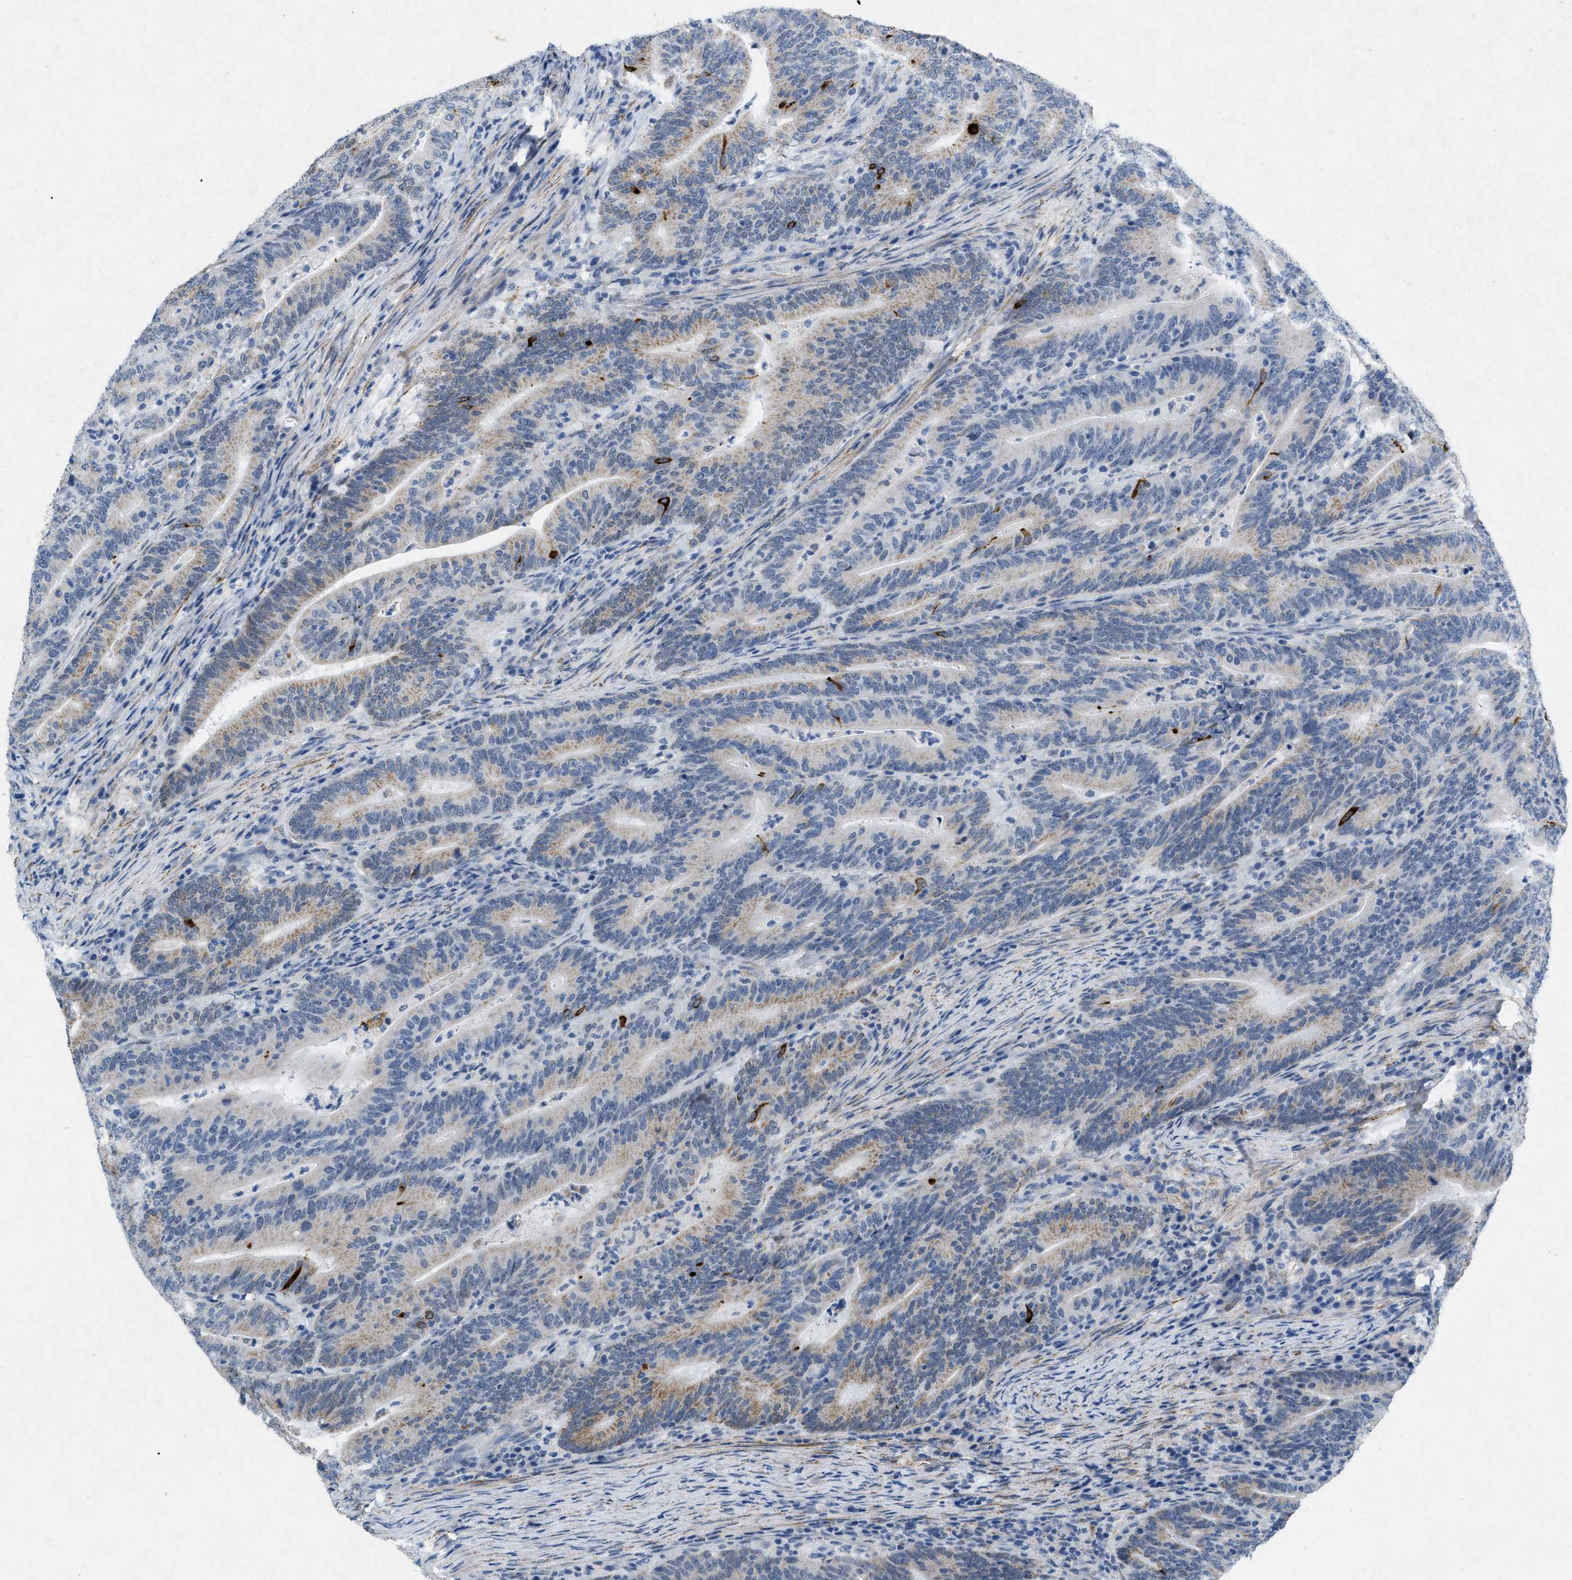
{"staining": {"intensity": "weak", "quantity": "<25%", "location": "cytoplasmic/membranous"}, "tissue": "colorectal cancer", "cell_type": "Tumor cells", "image_type": "cancer", "snomed": [{"axis": "morphology", "description": "Adenocarcinoma, NOS"}, {"axis": "topography", "description": "Colon"}], "caption": "Colorectal cancer (adenocarcinoma) was stained to show a protein in brown. There is no significant positivity in tumor cells.", "gene": "TASOR", "patient": {"sex": "female", "age": 66}}